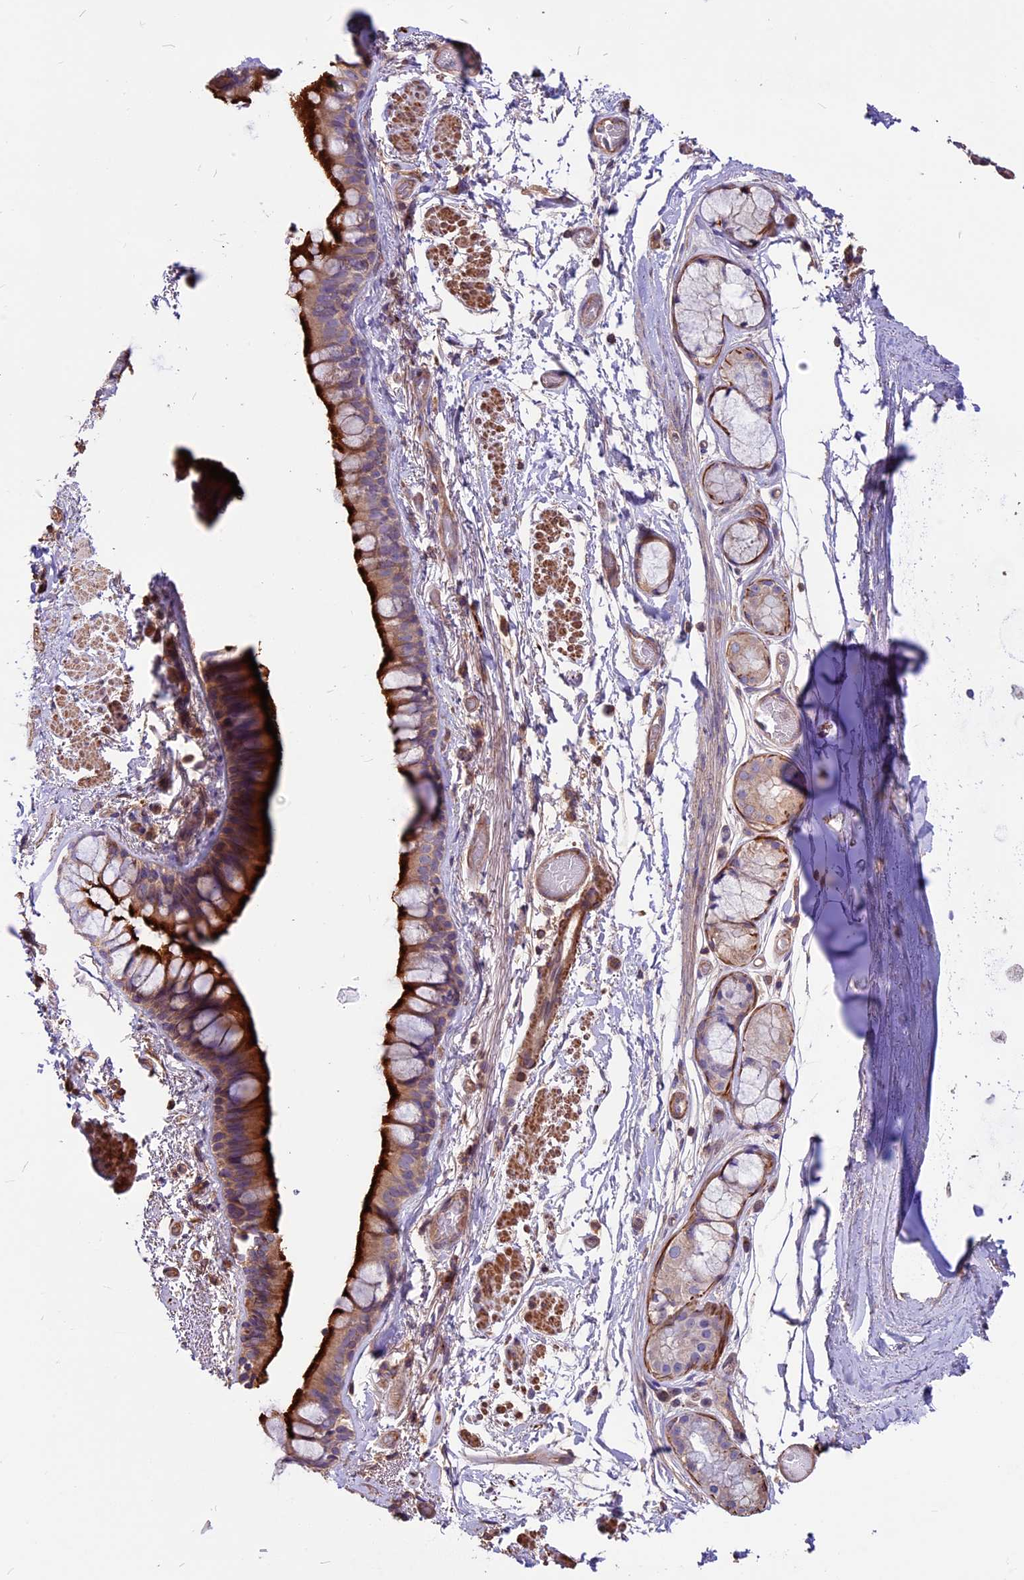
{"staining": {"intensity": "strong", "quantity": ">75%", "location": "cytoplasmic/membranous"}, "tissue": "bronchus", "cell_type": "Respiratory epithelial cells", "image_type": "normal", "snomed": [{"axis": "morphology", "description": "Normal tissue, NOS"}, {"axis": "topography", "description": "Cartilage tissue"}], "caption": "Immunohistochemistry (IHC) (DAB (3,3'-diaminobenzidine)) staining of unremarkable bronchus demonstrates strong cytoplasmic/membranous protein staining in about >75% of respiratory epithelial cells.", "gene": "ANO3", "patient": {"sex": "male", "age": 63}}